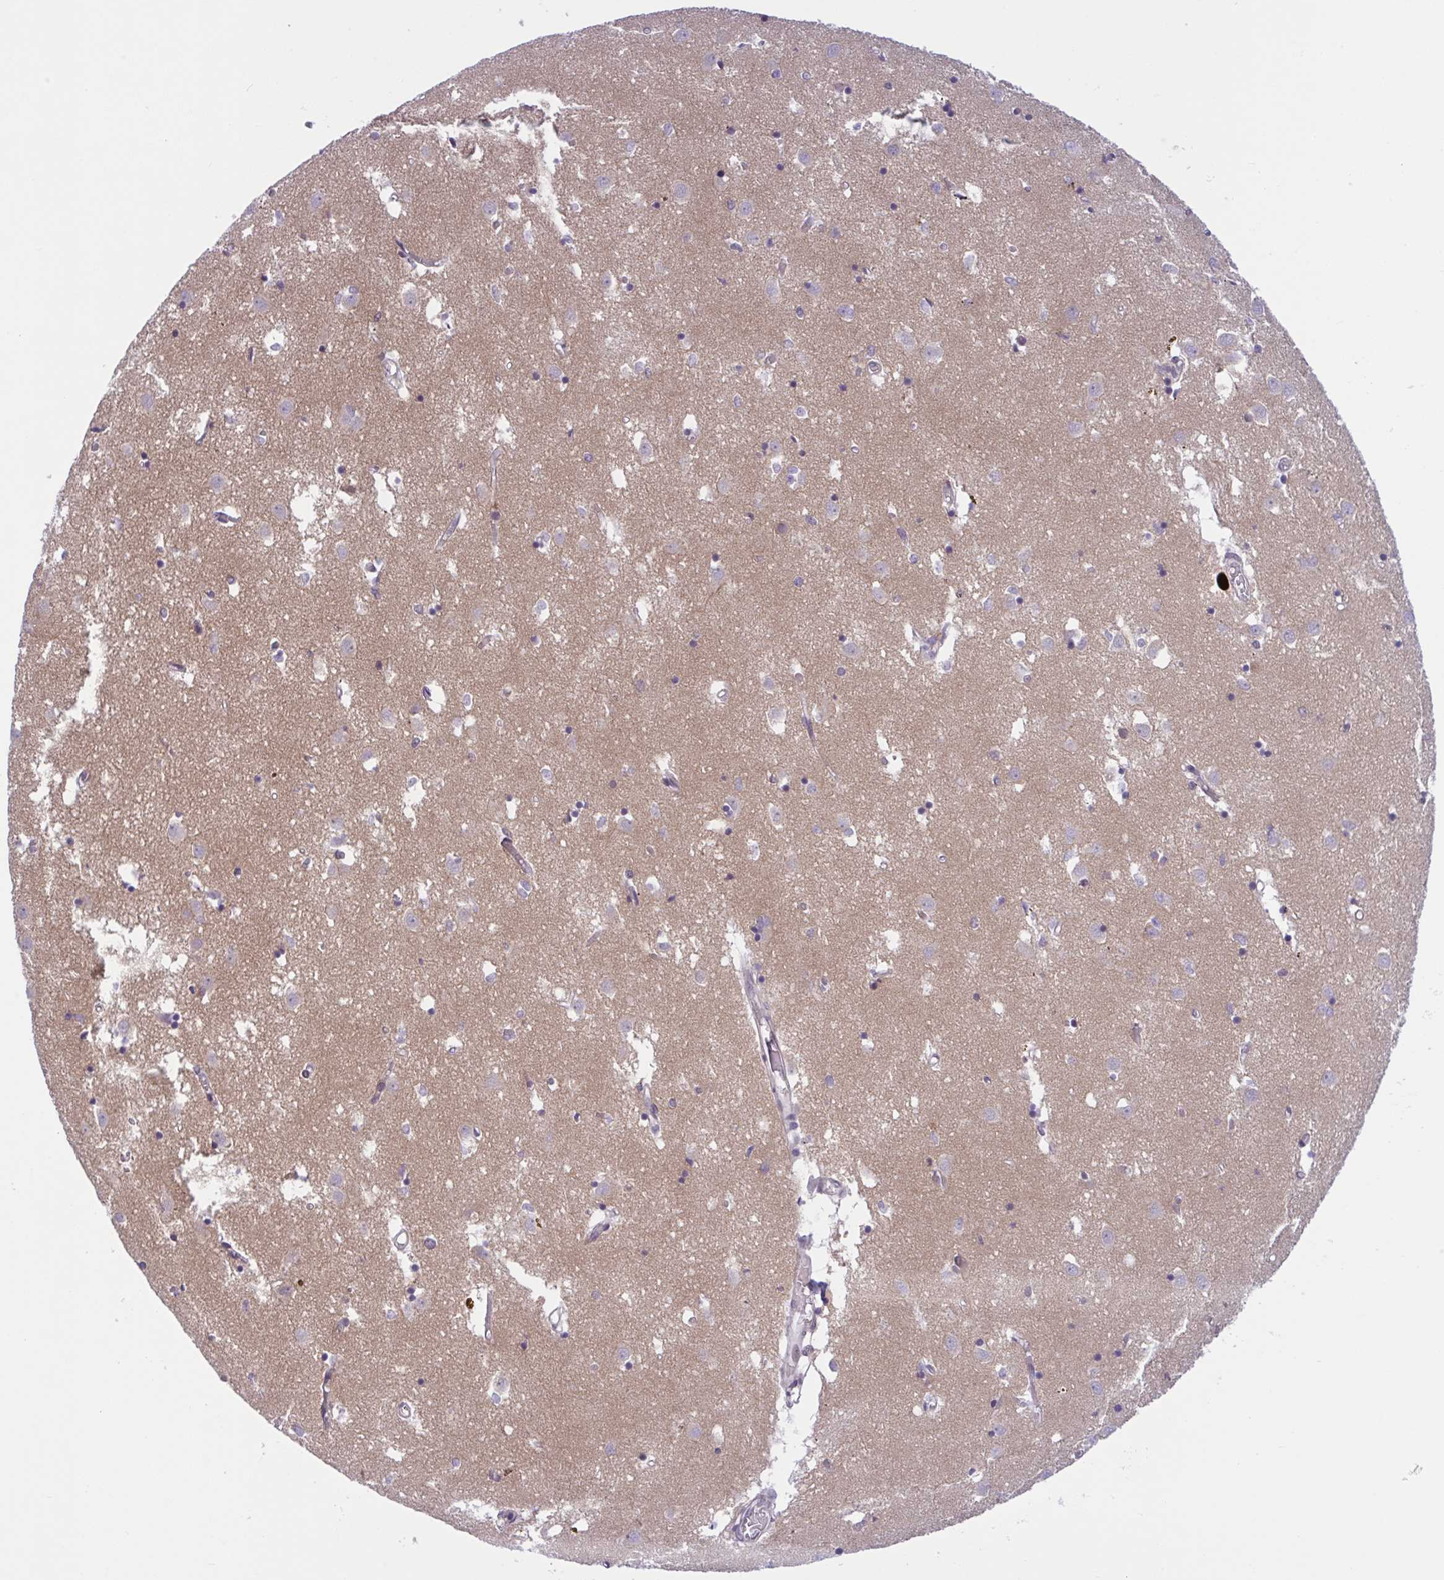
{"staining": {"intensity": "negative", "quantity": "none", "location": "none"}, "tissue": "caudate", "cell_type": "Glial cells", "image_type": "normal", "snomed": [{"axis": "morphology", "description": "Normal tissue, NOS"}, {"axis": "topography", "description": "Lateral ventricle wall"}], "caption": "Image shows no protein staining in glial cells of normal caudate. (DAB (3,3'-diaminobenzidine) immunohistochemistry (IHC), high magnification).", "gene": "TTC7B", "patient": {"sex": "male", "age": 70}}